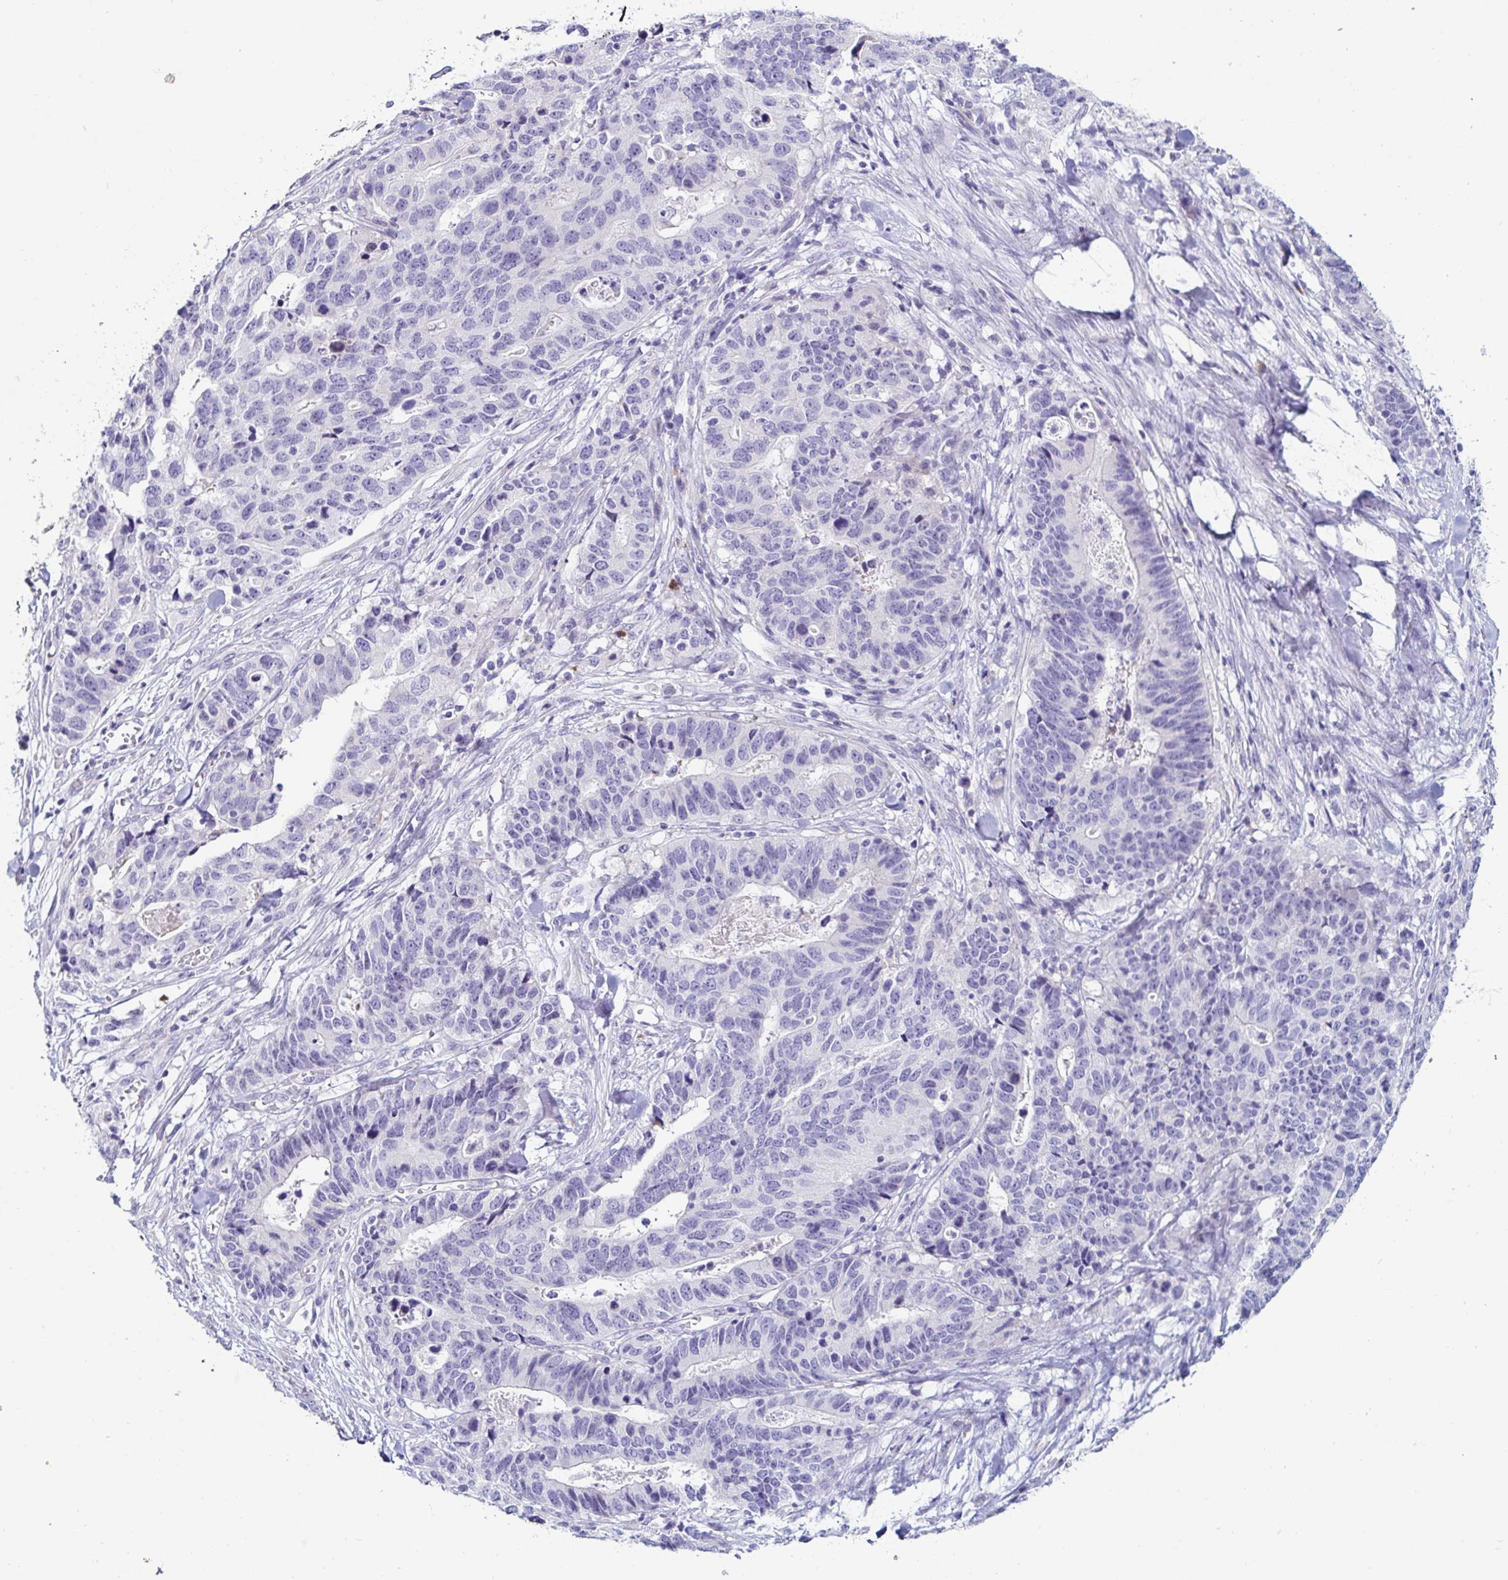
{"staining": {"intensity": "negative", "quantity": "none", "location": "none"}, "tissue": "stomach cancer", "cell_type": "Tumor cells", "image_type": "cancer", "snomed": [{"axis": "morphology", "description": "Adenocarcinoma, NOS"}, {"axis": "topography", "description": "Stomach, upper"}], "caption": "Stomach adenocarcinoma was stained to show a protein in brown. There is no significant positivity in tumor cells.", "gene": "C4orf17", "patient": {"sex": "female", "age": 67}}